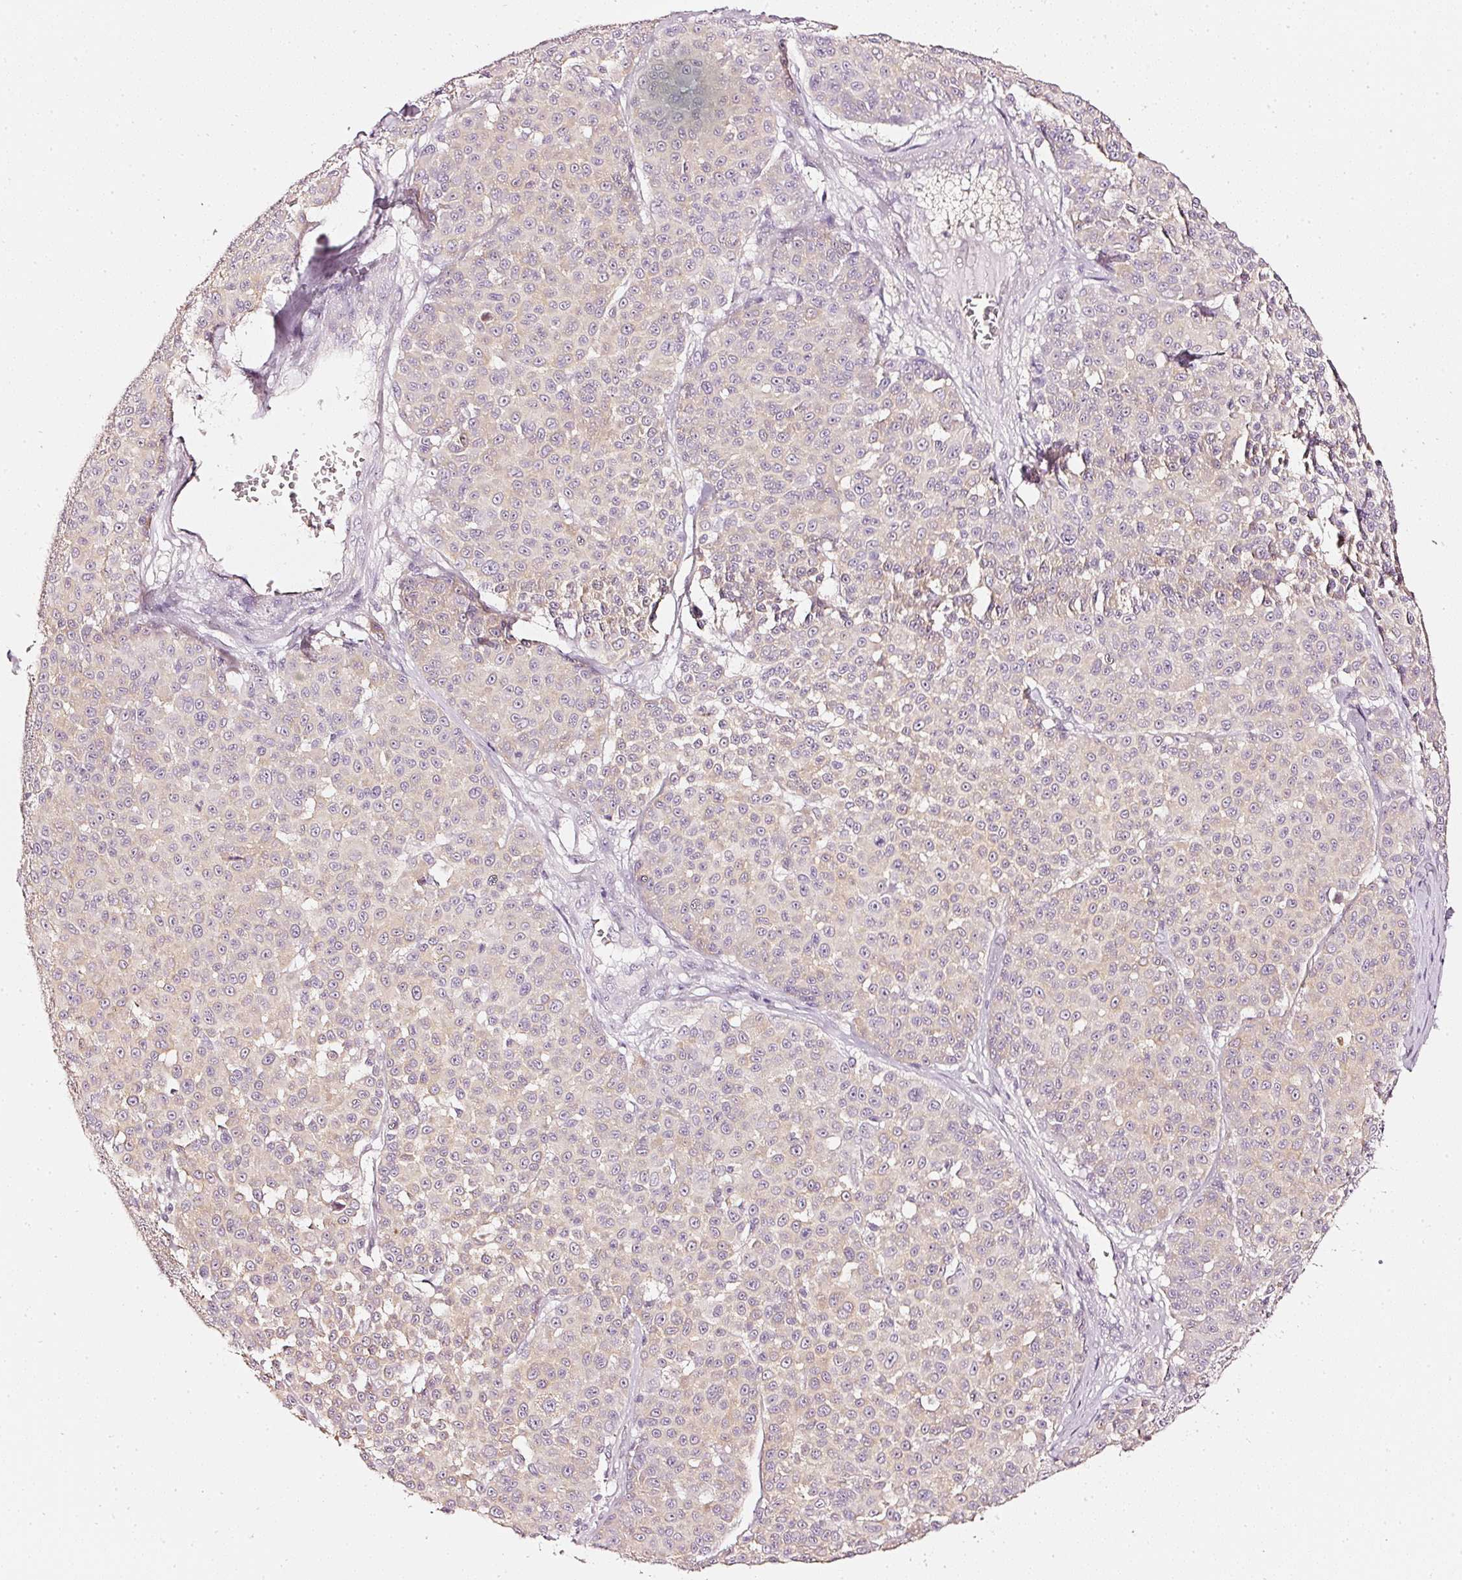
{"staining": {"intensity": "weak", "quantity": "<25%", "location": "cytoplasmic/membranous"}, "tissue": "melanoma", "cell_type": "Tumor cells", "image_type": "cancer", "snomed": [{"axis": "morphology", "description": "Malignant melanoma, NOS"}, {"axis": "topography", "description": "Skin"}], "caption": "Tumor cells show no significant protein expression in melanoma.", "gene": "CNP", "patient": {"sex": "male", "age": 46}}